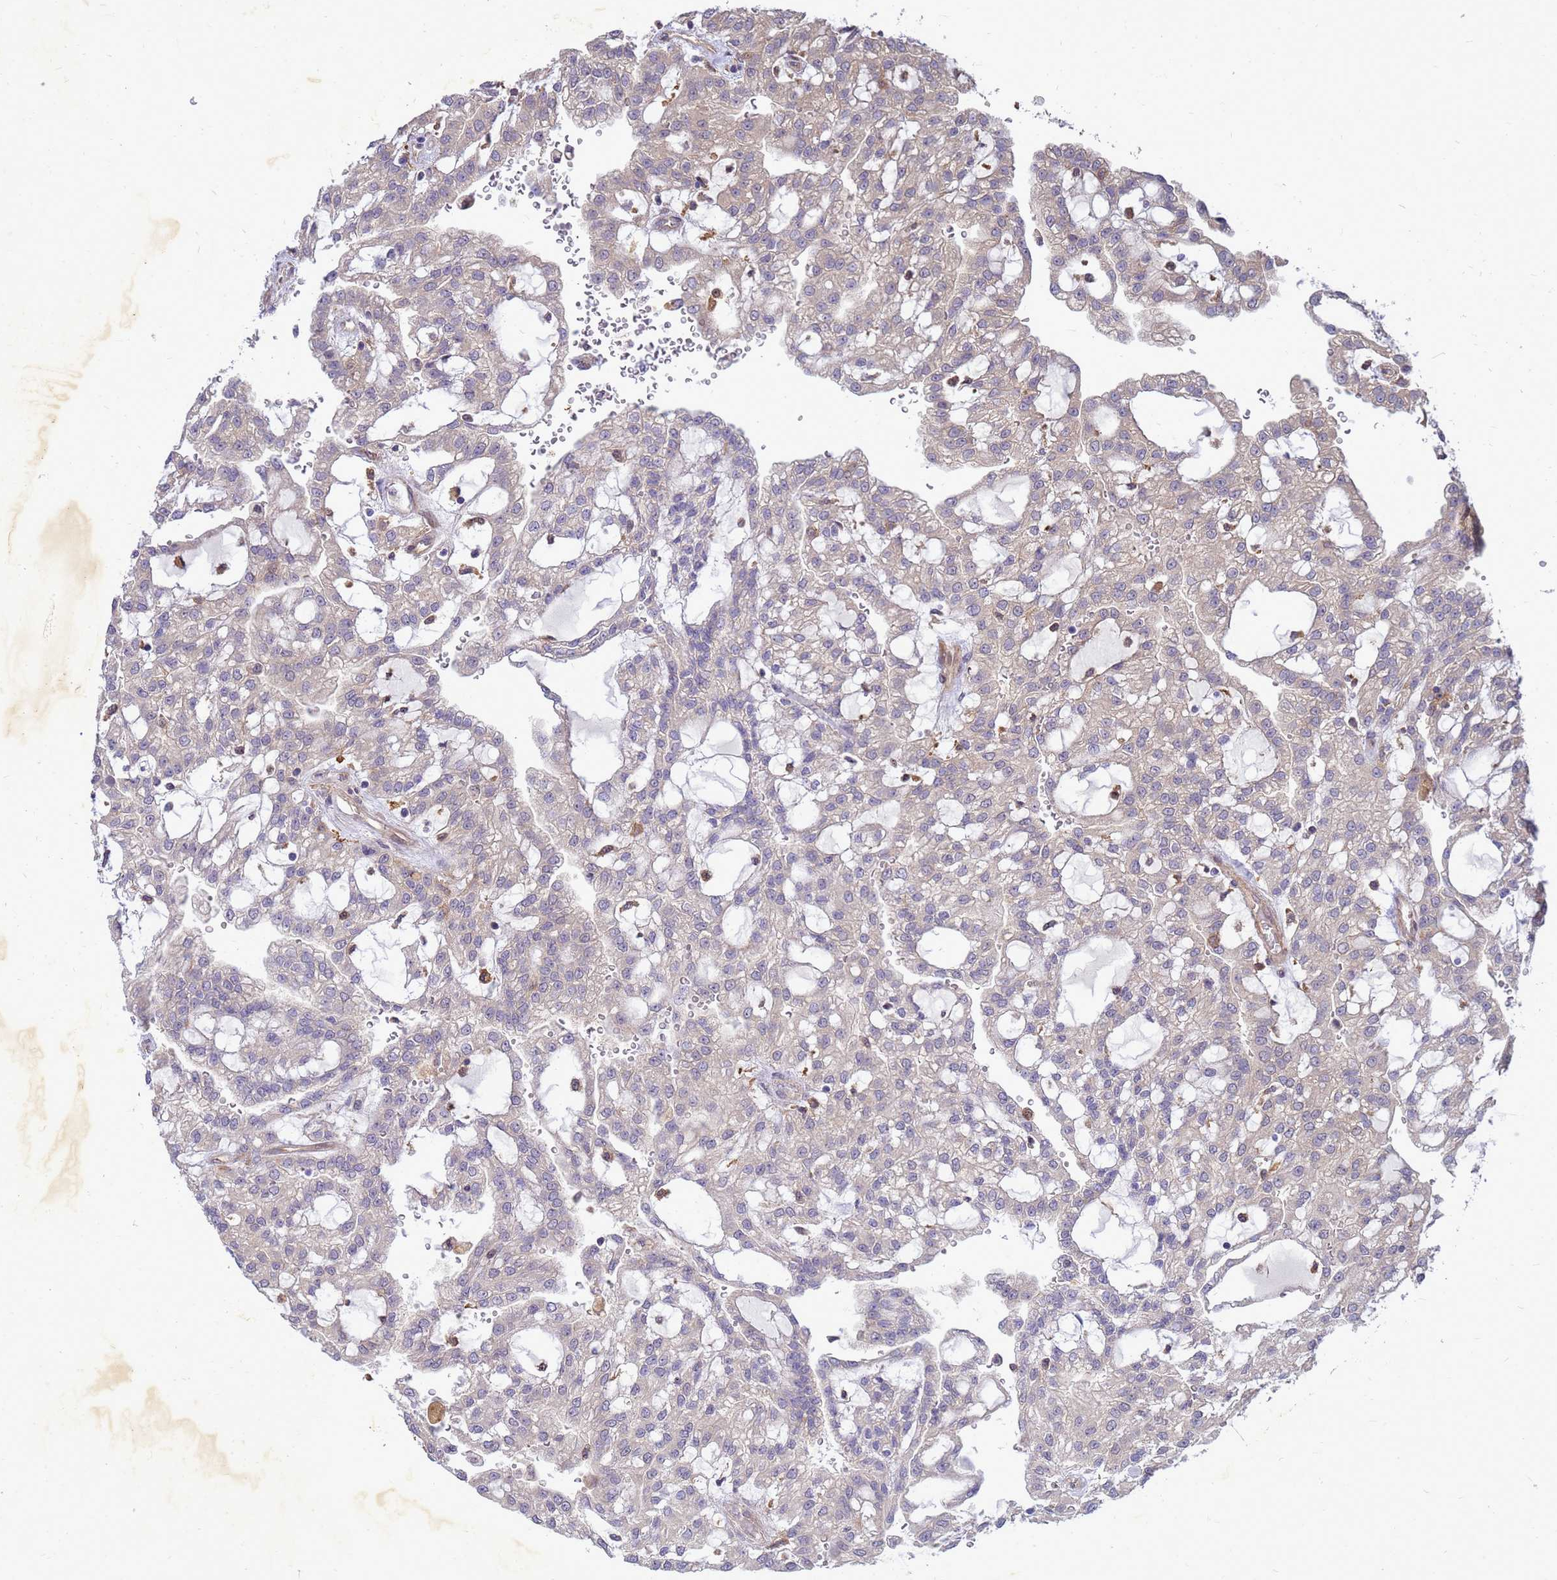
{"staining": {"intensity": "weak", "quantity": "<25%", "location": "cytoplasmic/membranous"}, "tissue": "renal cancer", "cell_type": "Tumor cells", "image_type": "cancer", "snomed": [{"axis": "morphology", "description": "Adenocarcinoma, NOS"}, {"axis": "topography", "description": "Kidney"}], "caption": "Renal adenocarcinoma was stained to show a protein in brown. There is no significant expression in tumor cells.", "gene": "RNF215", "patient": {"sex": "male", "age": 63}}